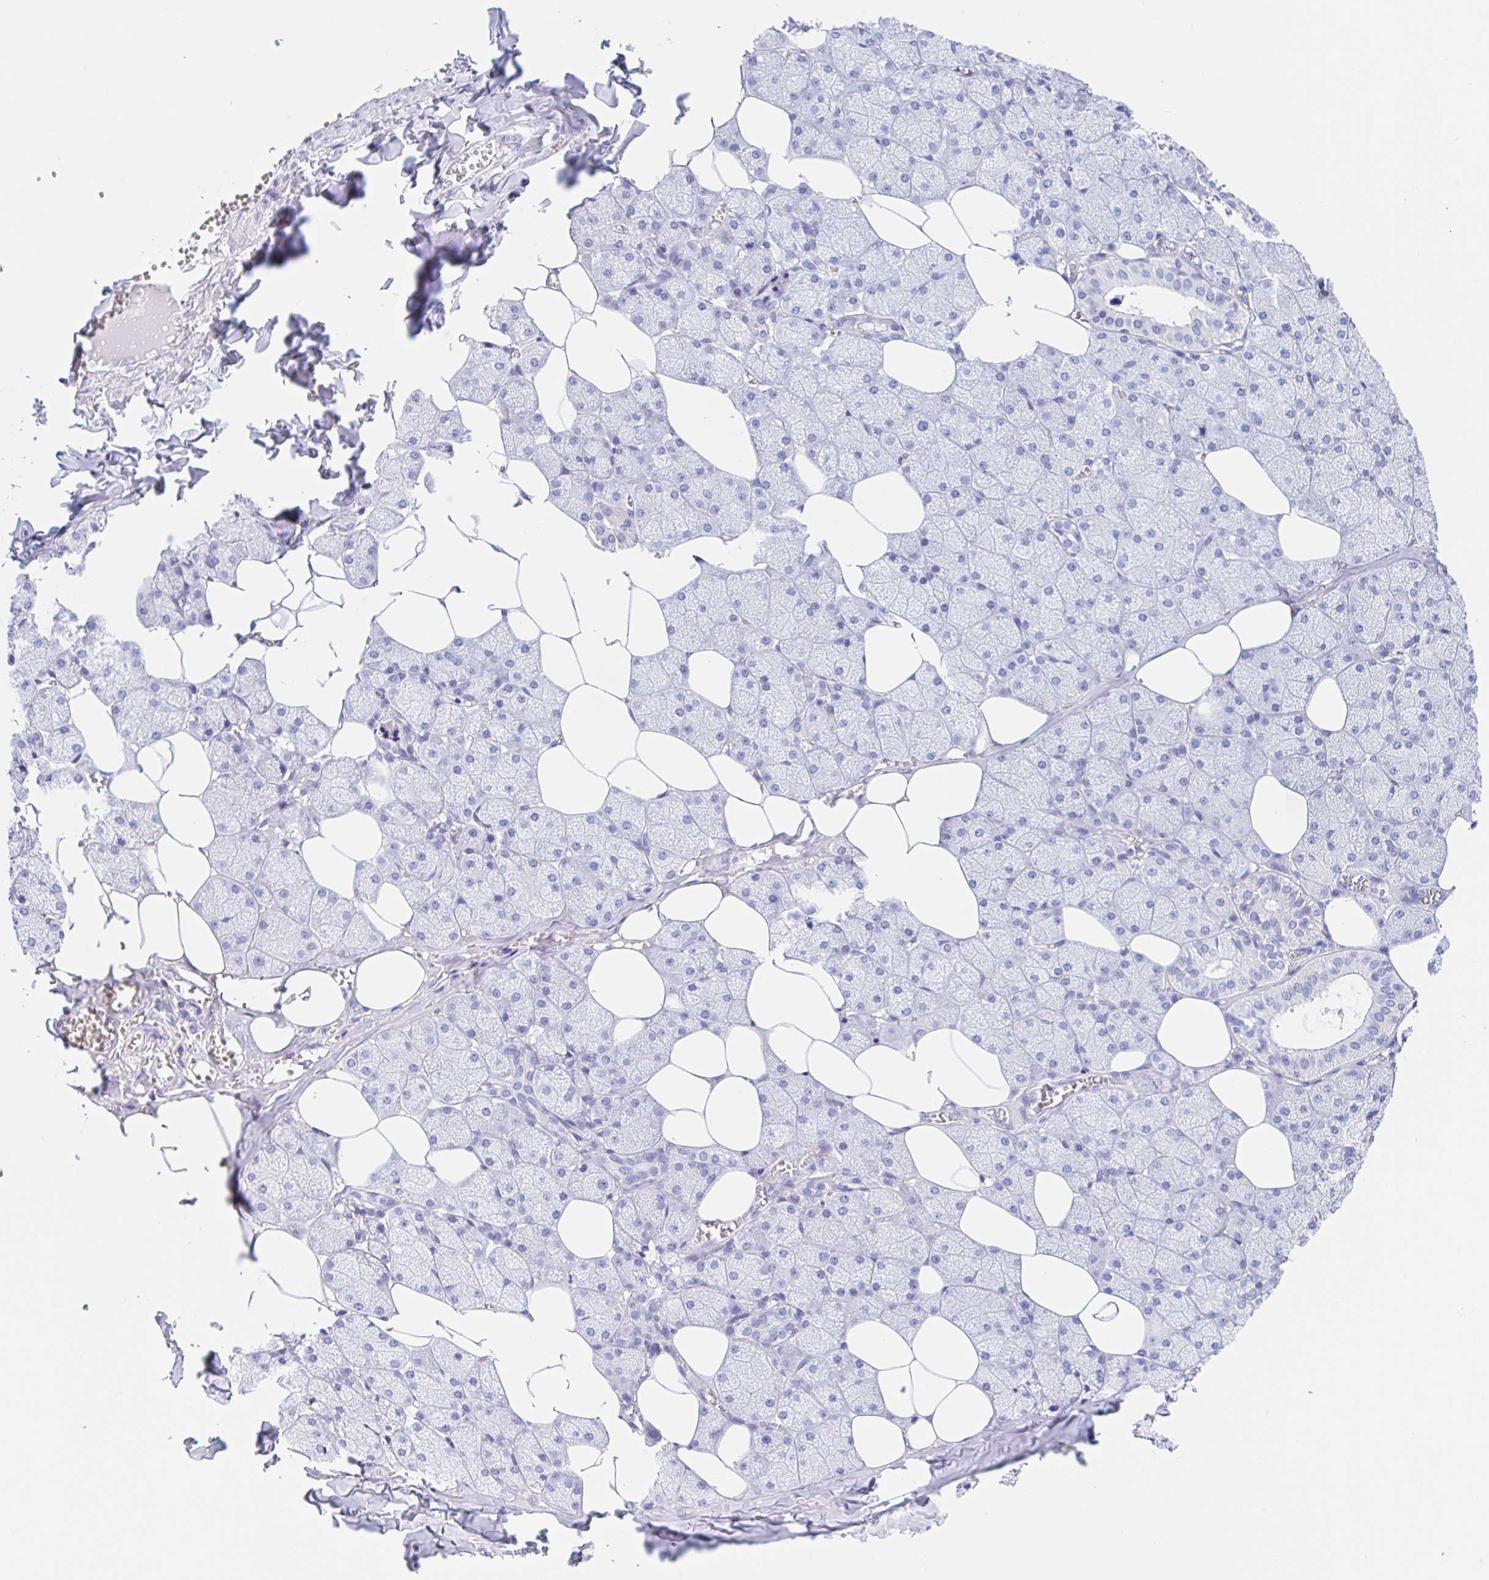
{"staining": {"intensity": "negative", "quantity": "none", "location": "none"}, "tissue": "salivary gland", "cell_type": "Glandular cells", "image_type": "normal", "snomed": [{"axis": "morphology", "description": "Normal tissue, NOS"}, {"axis": "topography", "description": "Salivary gland"}, {"axis": "topography", "description": "Peripheral nerve tissue"}], "caption": "Photomicrograph shows no protein staining in glandular cells of normal salivary gland. (Stains: DAB (3,3'-diaminobenzidine) immunohistochemistry with hematoxylin counter stain, Microscopy: brightfield microscopy at high magnification).", "gene": "ANKRD9", "patient": {"sex": "male", "age": 38}}